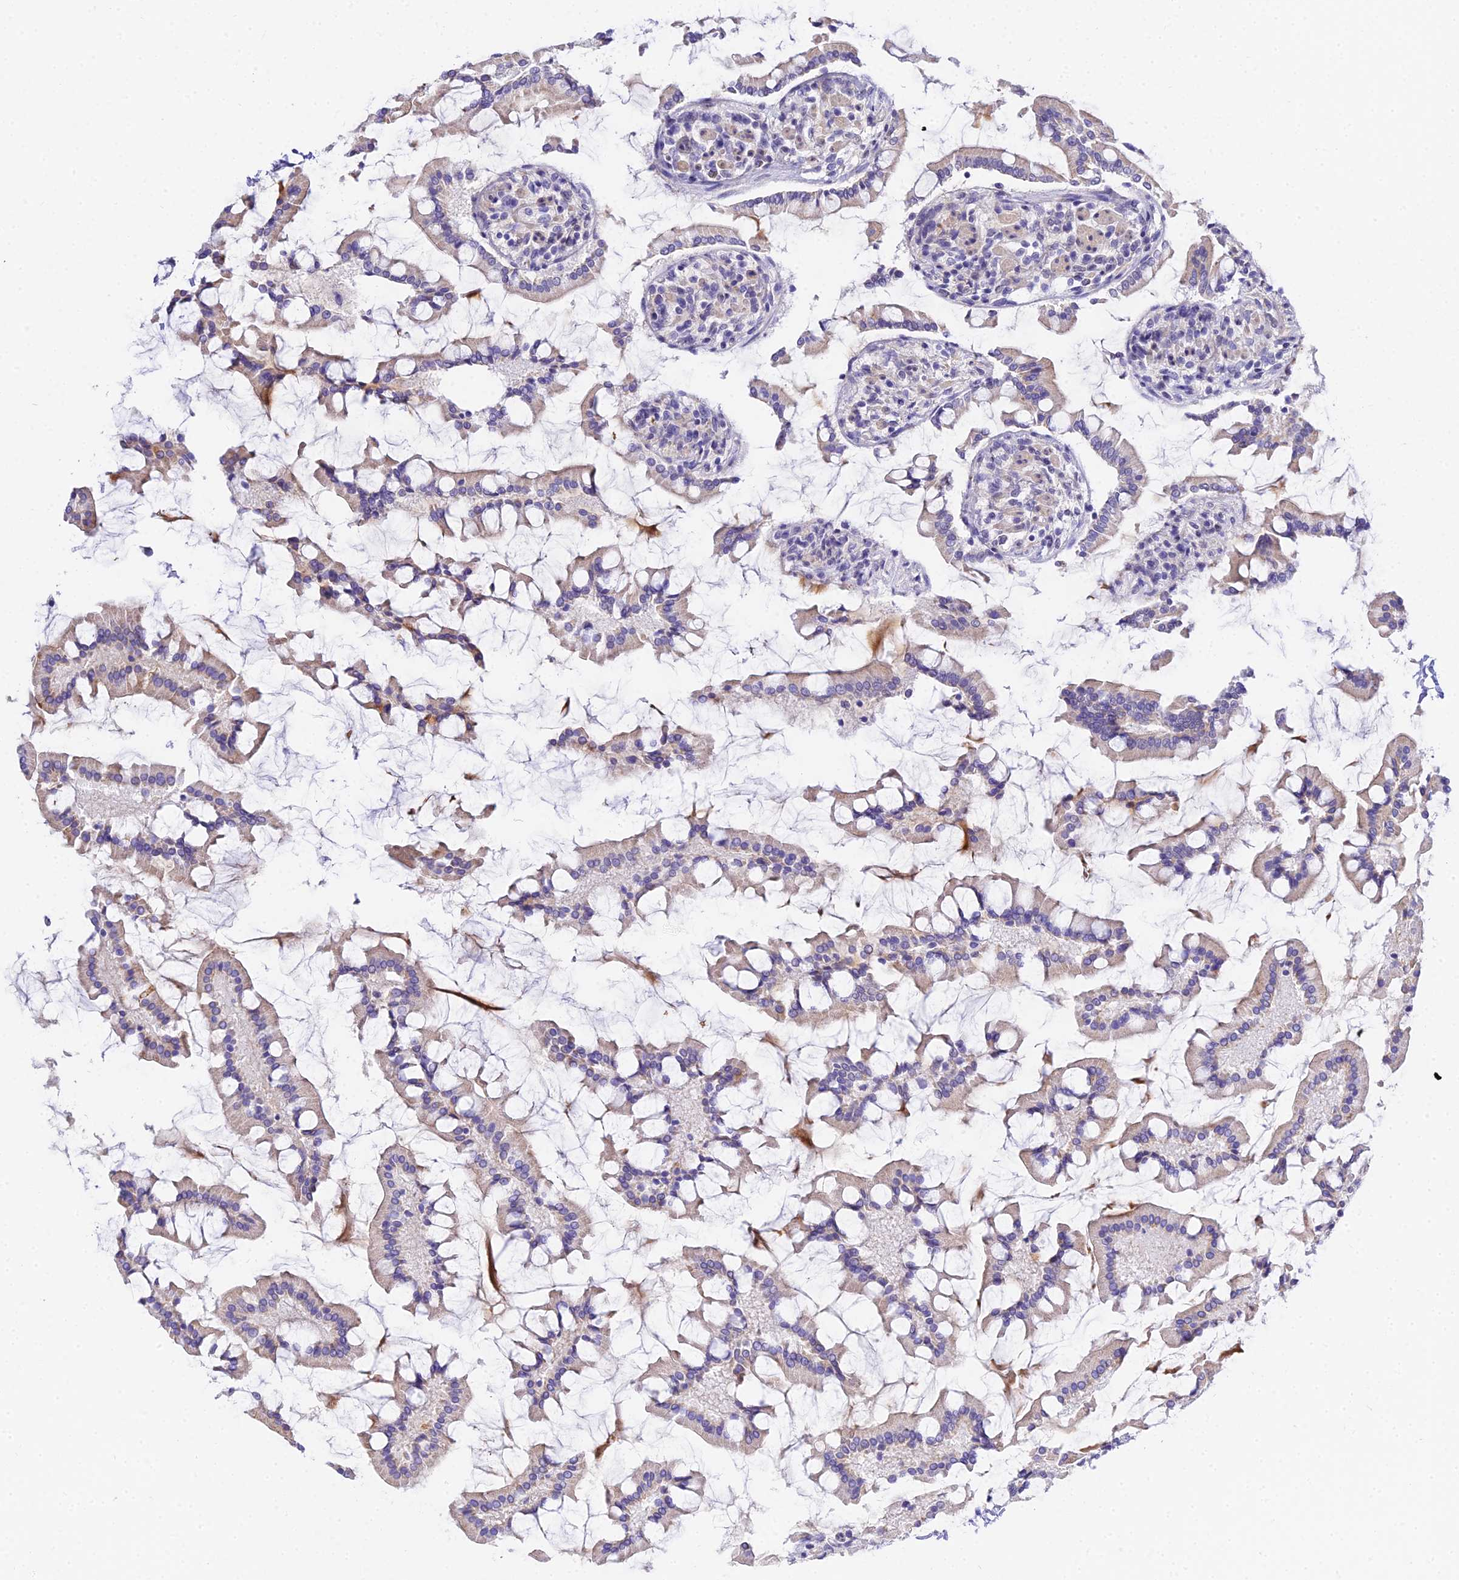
{"staining": {"intensity": "moderate", "quantity": "<25%", "location": "cytoplasmic/membranous"}, "tissue": "small intestine", "cell_type": "Glandular cells", "image_type": "normal", "snomed": [{"axis": "morphology", "description": "Normal tissue, NOS"}, {"axis": "topography", "description": "Small intestine"}], "caption": "Moderate cytoplasmic/membranous protein staining is identified in about <25% of glandular cells in small intestine.", "gene": "ZNF628", "patient": {"sex": "male", "age": 41}}